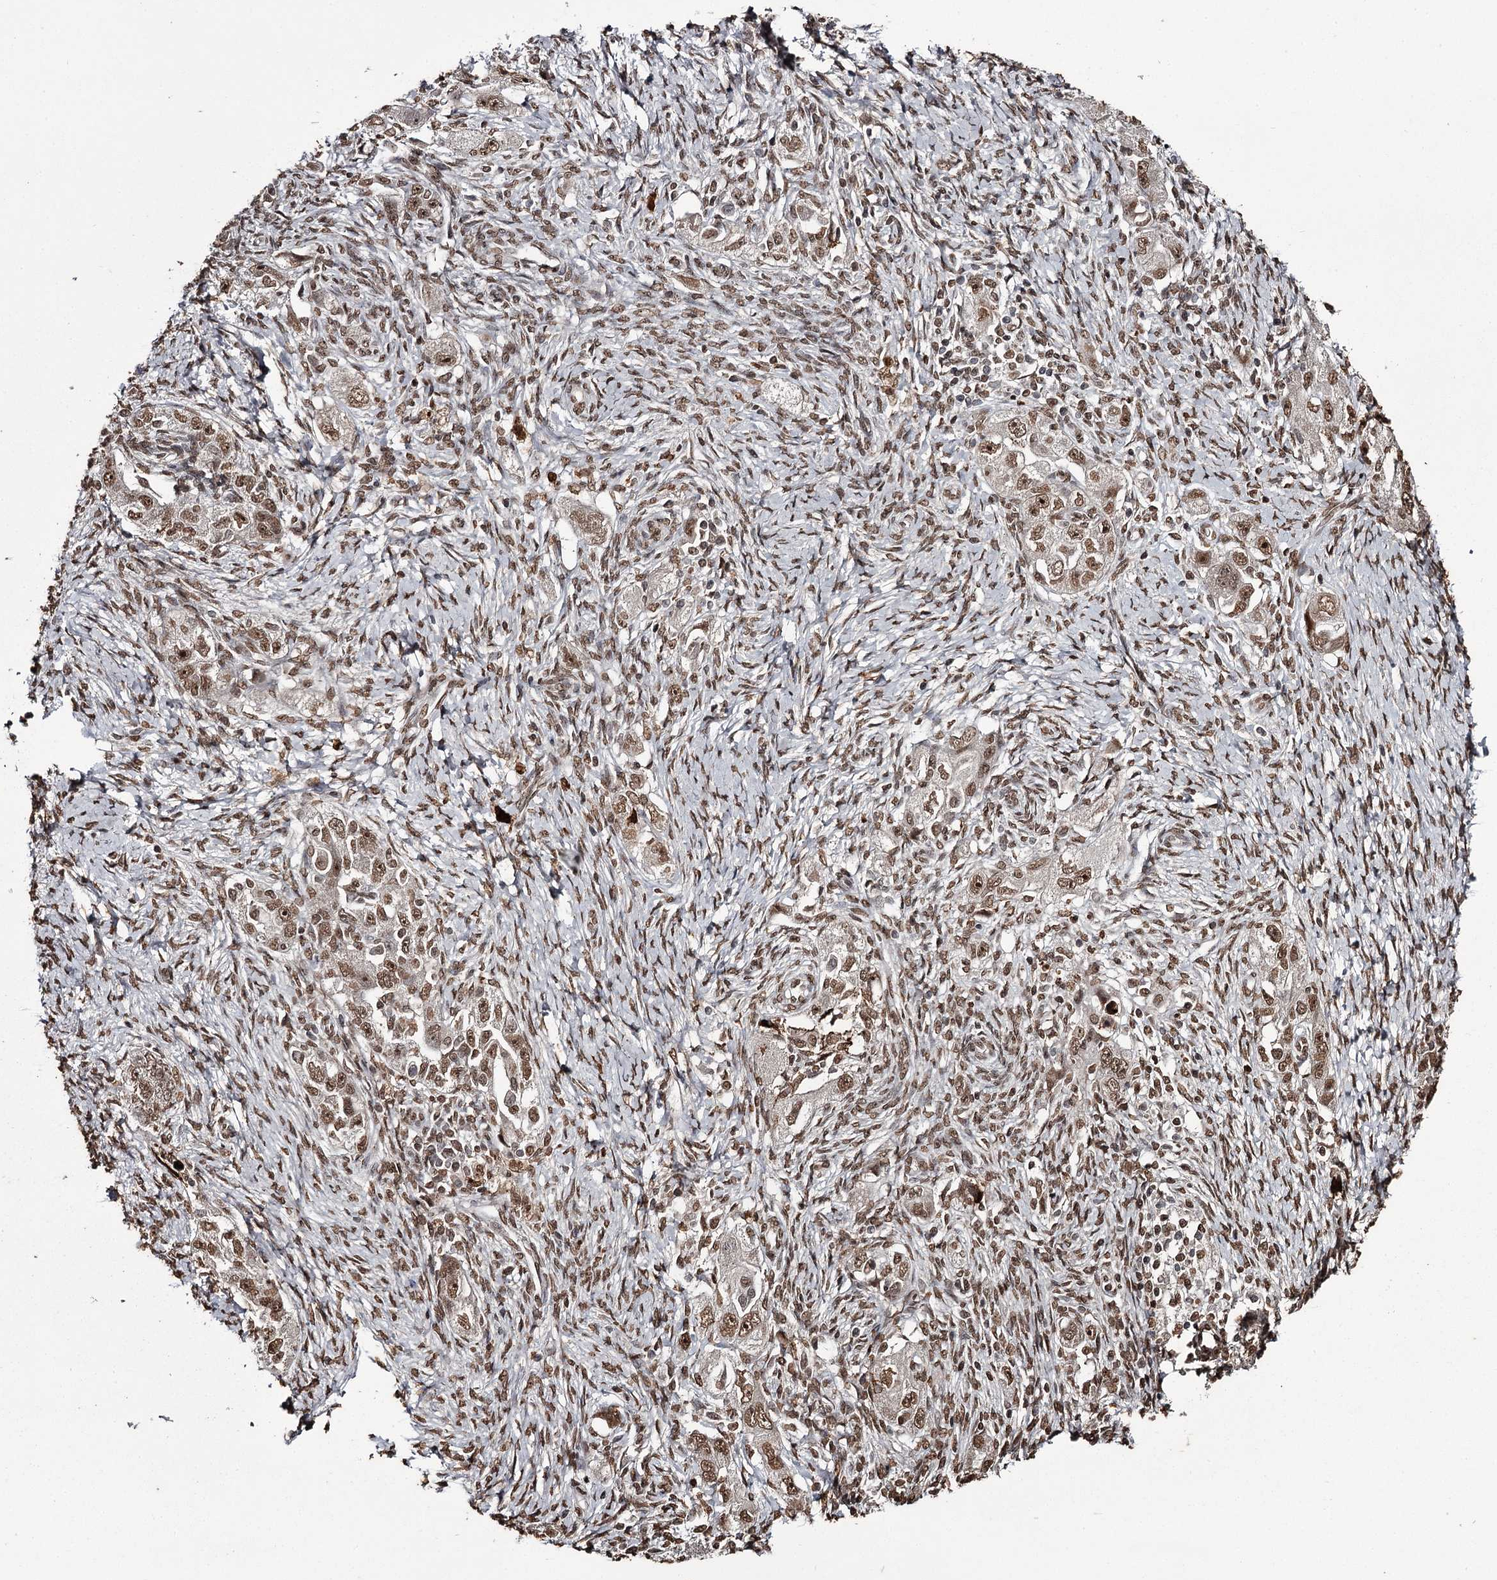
{"staining": {"intensity": "moderate", "quantity": ">75%", "location": "nuclear"}, "tissue": "ovarian cancer", "cell_type": "Tumor cells", "image_type": "cancer", "snomed": [{"axis": "morphology", "description": "Carcinoma, NOS"}, {"axis": "morphology", "description": "Cystadenocarcinoma, serous, NOS"}, {"axis": "topography", "description": "Ovary"}], "caption": "This photomicrograph shows IHC staining of human ovarian serous cystadenocarcinoma, with medium moderate nuclear positivity in about >75% of tumor cells.", "gene": "THYN1", "patient": {"sex": "female", "age": 69}}